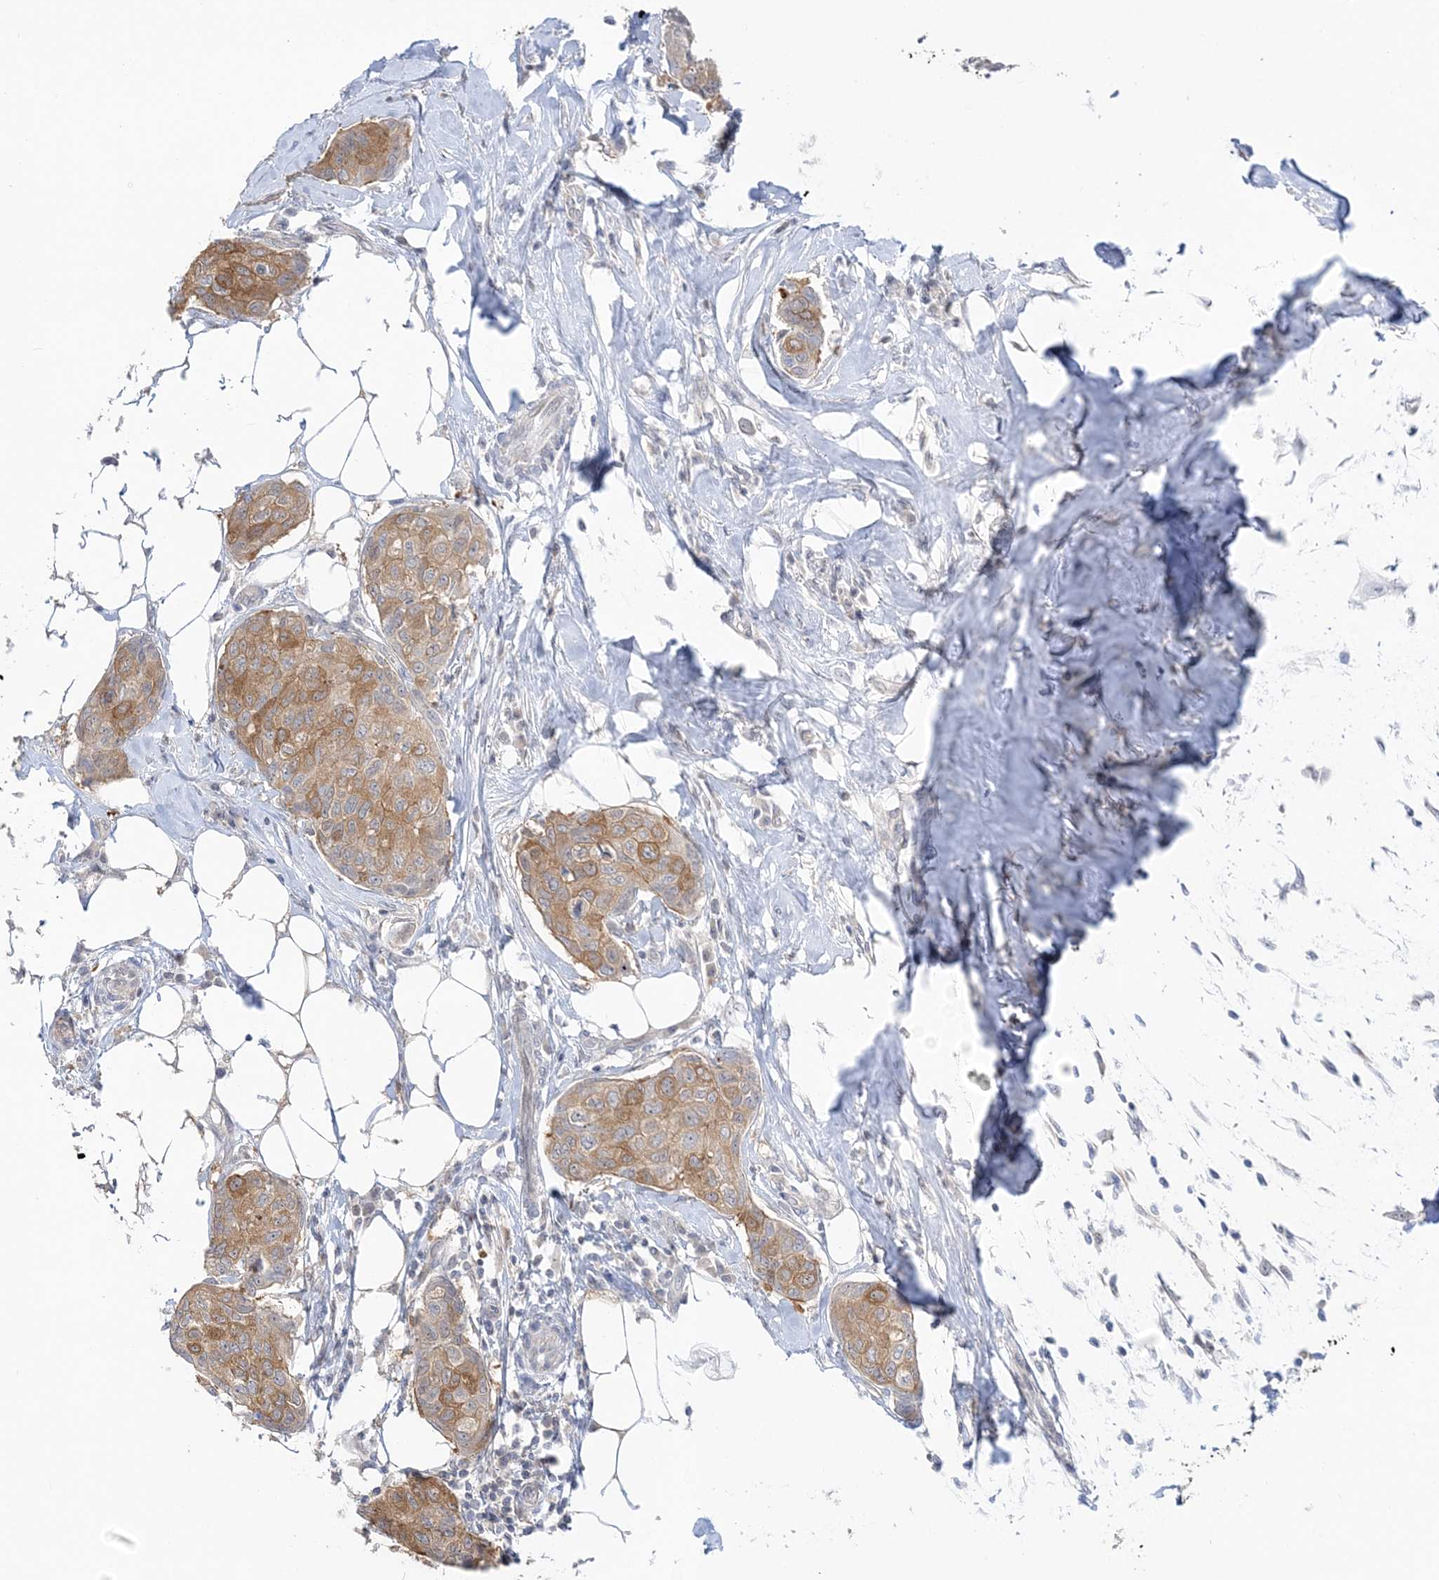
{"staining": {"intensity": "moderate", "quantity": "25%-75%", "location": "cytoplasmic/membranous"}, "tissue": "breast cancer", "cell_type": "Tumor cells", "image_type": "cancer", "snomed": [{"axis": "morphology", "description": "Duct carcinoma"}, {"axis": "topography", "description": "Breast"}], "caption": "The photomicrograph demonstrates immunohistochemical staining of breast cancer (infiltrating ductal carcinoma). There is moderate cytoplasmic/membranous positivity is appreciated in about 25%-75% of tumor cells. The staining was performed using DAB (3,3'-diaminobenzidine), with brown indicating positive protein expression. Nuclei are stained blue with hematoxylin.", "gene": "THADA", "patient": {"sex": "female", "age": 80}}